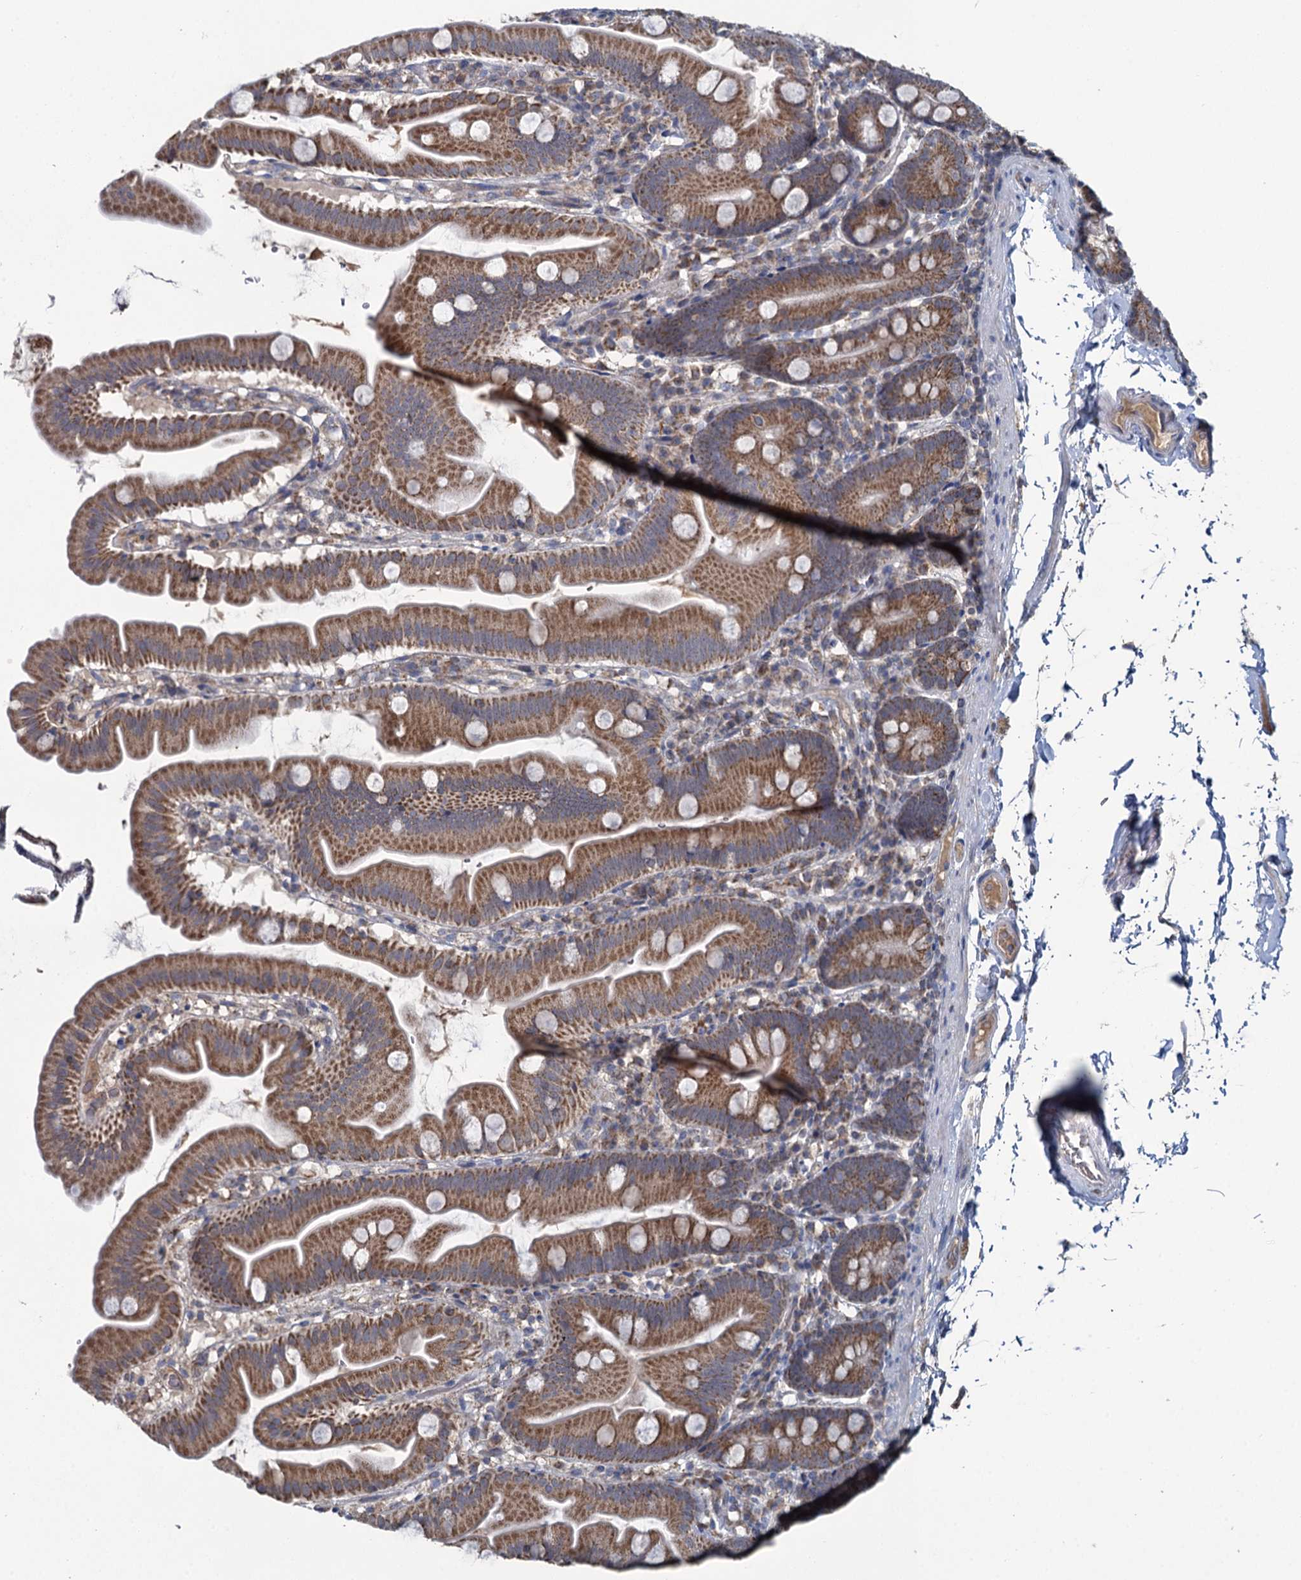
{"staining": {"intensity": "moderate", "quantity": ">75%", "location": "cytoplasmic/membranous"}, "tissue": "small intestine", "cell_type": "Glandular cells", "image_type": "normal", "snomed": [{"axis": "morphology", "description": "Normal tissue, NOS"}, {"axis": "topography", "description": "Small intestine"}], "caption": "Benign small intestine was stained to show a protein in brown. There is medium levels of moderate cytoplasmic/membranous positivity in approximately >75% of glandular cells.", "gene": "METTL4", "patient": {"sex": "female", "age": 68}}